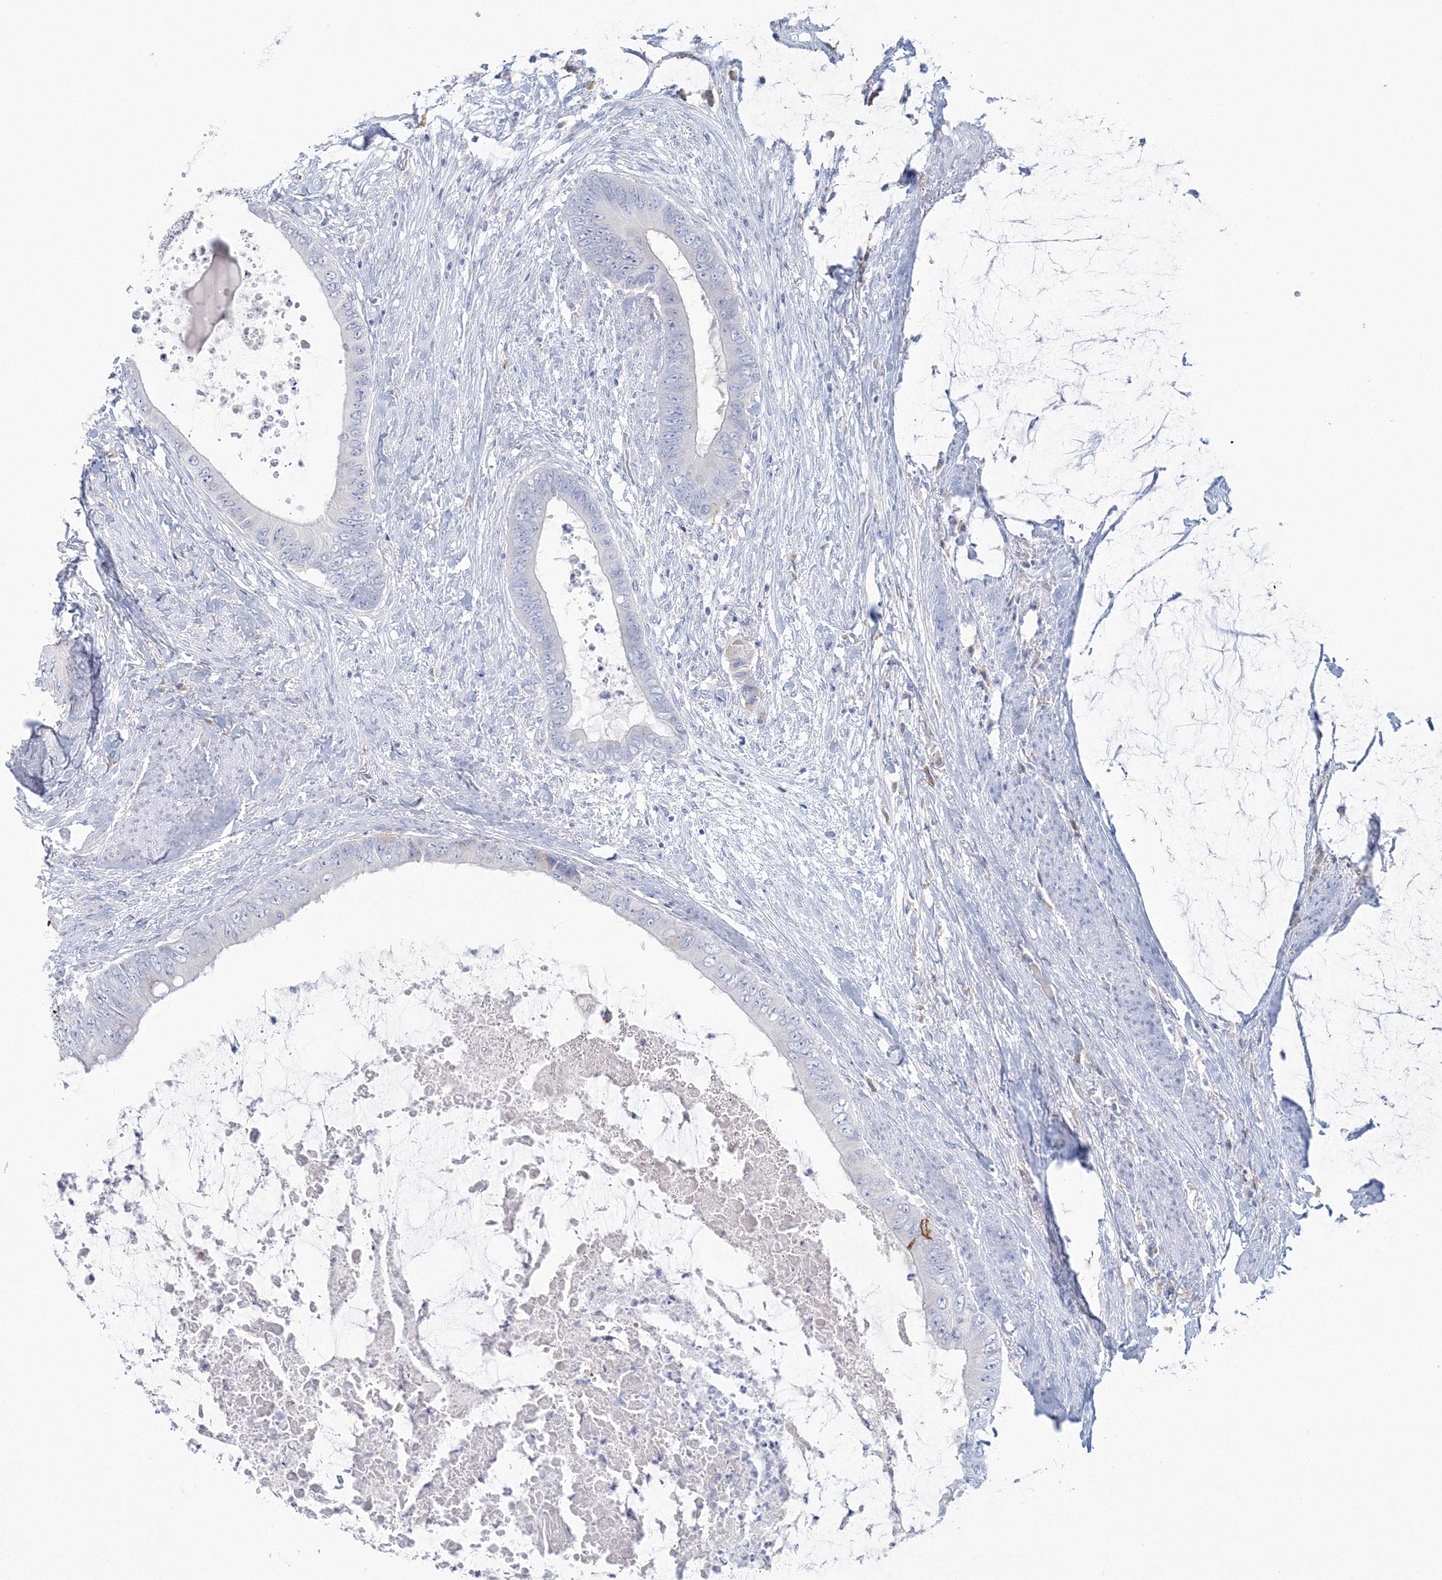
{"staining": {"intensity": "moderate", "quantity": "<25%", "location": "cytoplasmic/membranous"}, "tissue": "colorectal cancer", "cell_type": "Tumor cells", "image_type": "cancer", "snomed": [{"axis": "morphology", "description": "Normal tissue, NOS"}, {"axis": "morphology", "description": "Adenocarcinoma, NOS"}, {"axis": "topography", "description": "Rectum"}, {"axis": "topography", "description": "Peripheral nerve tissue"}], "caption": "Moderate cytoplasmic/membranous staining for a protein is seen in approximately <25% of tumor cells of adenocarcinoma (colorectal) using immunohistochemistry.", "gene": "VSIG1", "patient": {"sex": "female", "age": 77}}